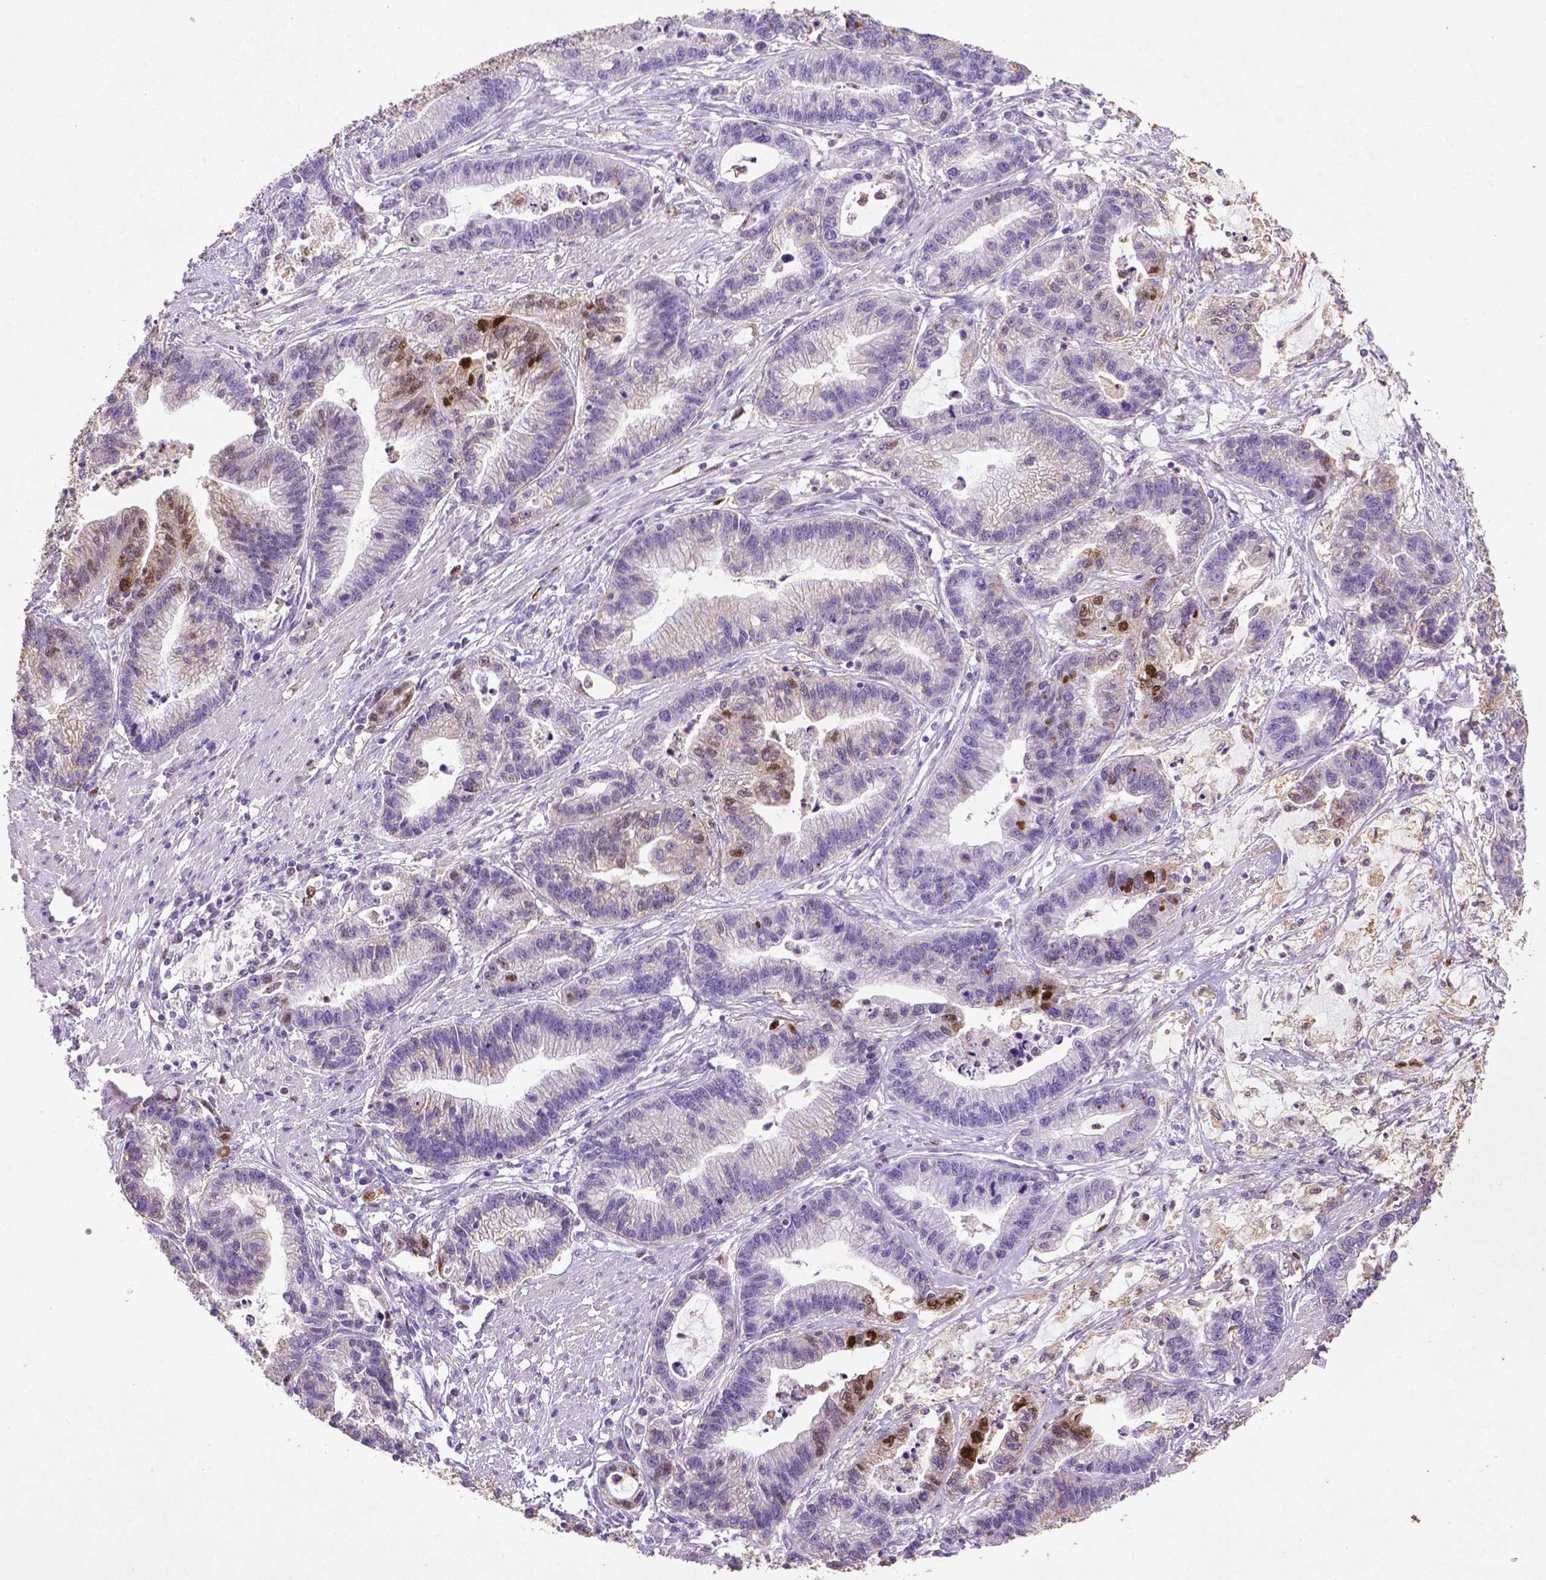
{"staining": {"intensity": "strong", "quantity": "<25%", "location": "nuclear"}, "tissue": "stomach cancer", "cell_type": "Tumor cells", "image_type": "cancer", "snomed": [{"axis": "morphology", "description": "Adenocarcinoma, NOS"}, {"axis": "topography", "description": "Stomach"}], "caption": "A brown stain labels strong nuclear staining of a protein in stomach cancer tumor cells.", "gene": "CDKN1A", "patient": {"sex": "male", "age": 83}}